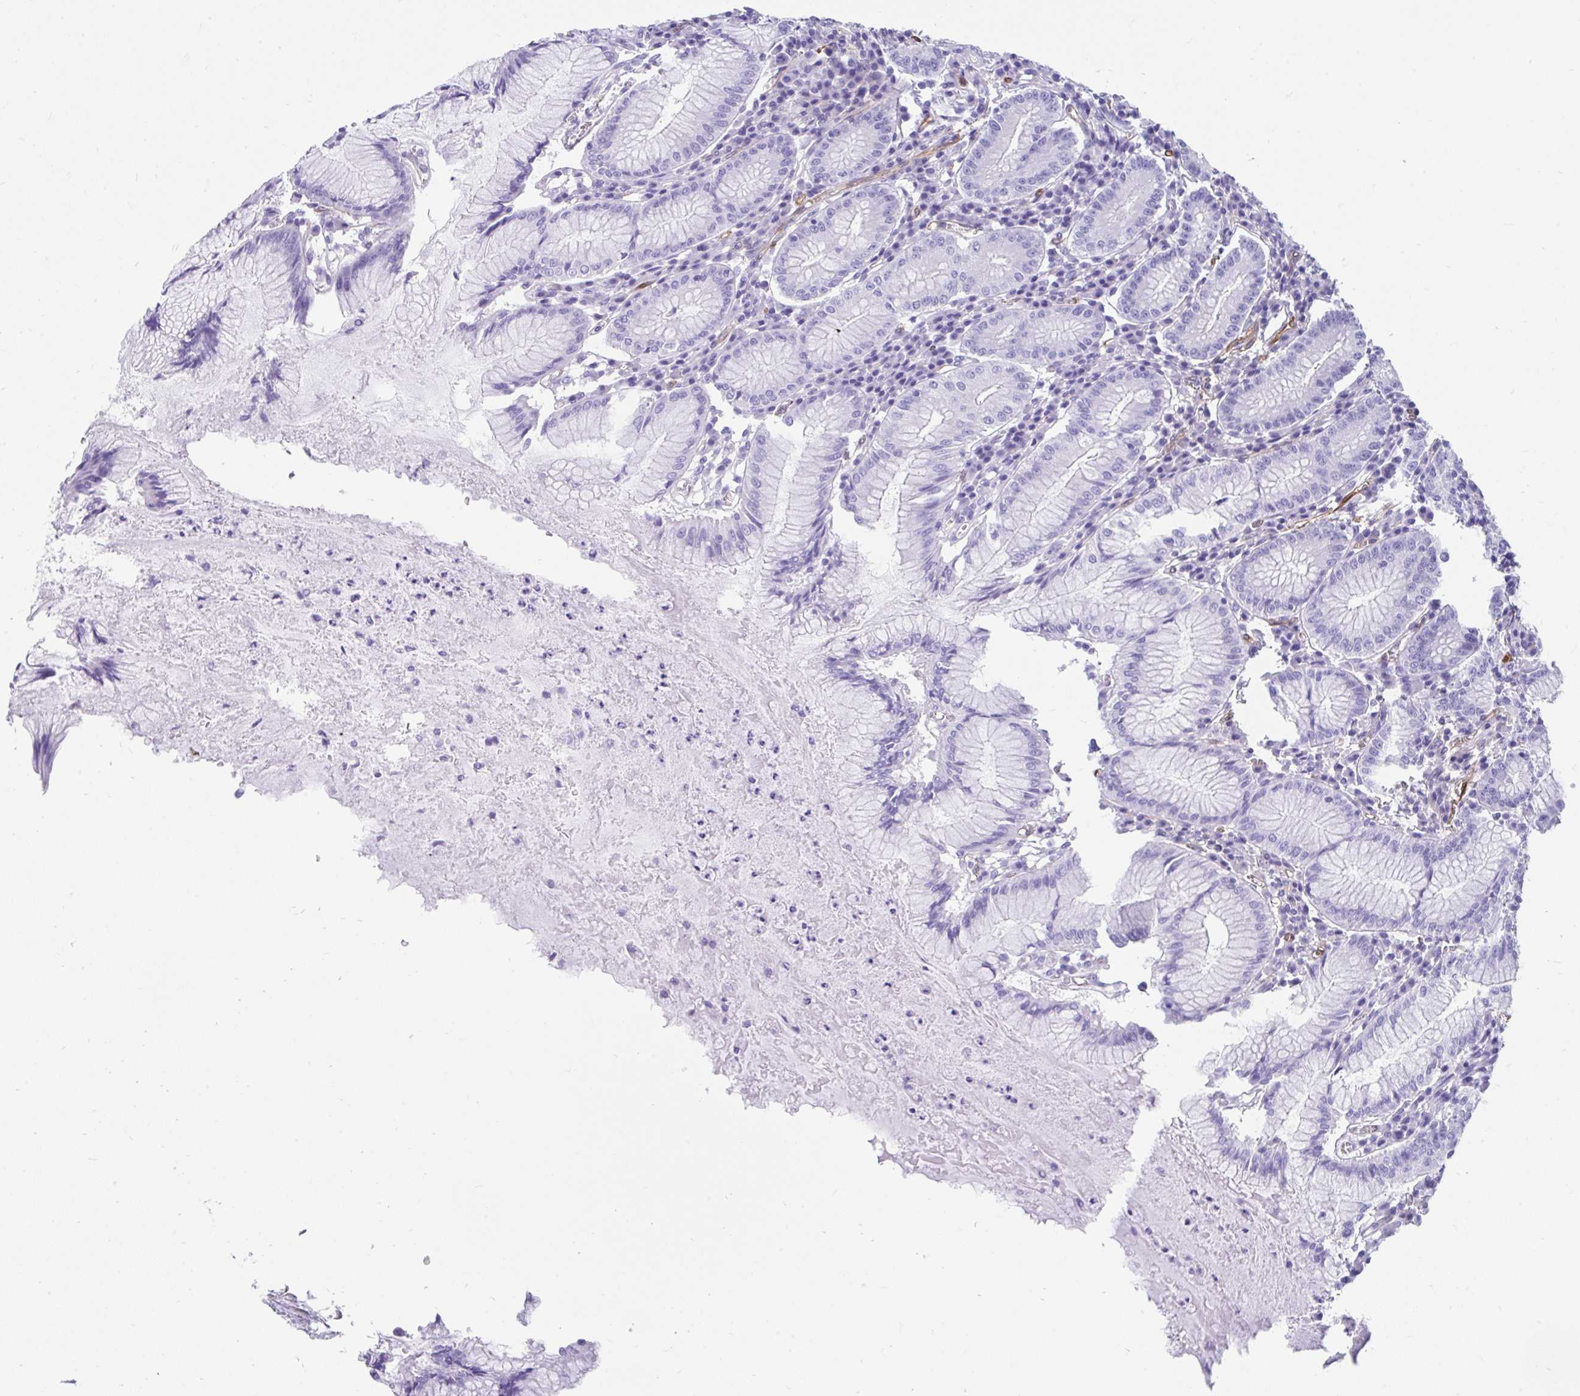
{"staining": {"intensity": "moderate", "quantity": "<25%", "location": "cytoplasmic/membranous"}, "tissue": "stomach", "cell_type": "Glandular cells", "image_type": "normal", "snomed": [{"axis": "morphology", "description": "Normal tissue, NOS"}, {"axis": "topography", "description": "Stomach"}], "caption": "Immunohistochemistry (DAB) staining of normal stomach reveals moderate cytoplasmic/membranous protein expression in about <25% of glandular cells. (brown staining indicates protein expression, while blue staining denotes nuclei).", "gene": "FAM107A", "patient": {"sex": "male", "age": 55}}